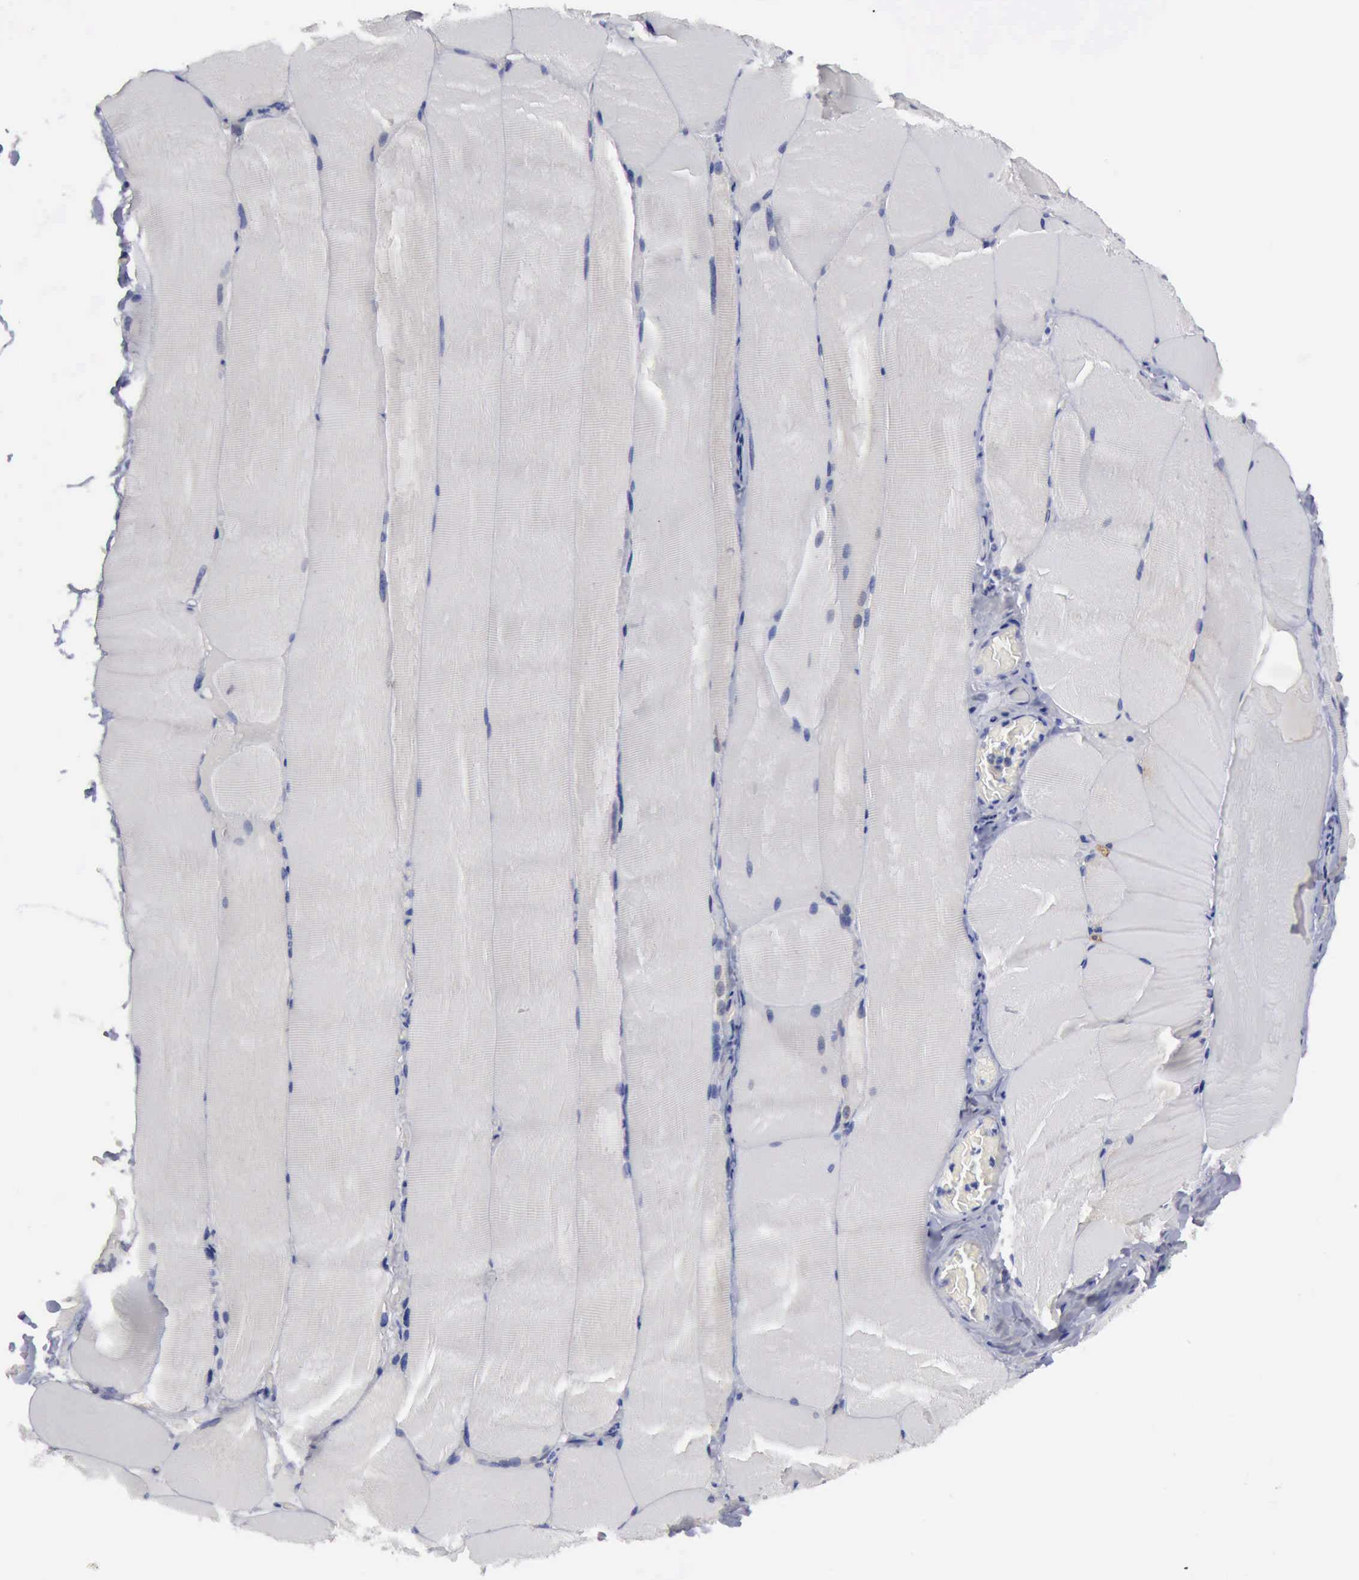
{"staining": {"intensity": "negative", "quantity": "none", "location": "none"}, "tissue": "skeletal muscle", "cell_type": "Myocytes", "image_type": "normal", "snomed": [{"axis": "morphology", "description": "Normal tissue, NOS"}, {"axis": "topography", "description": "Skeletal muscle"}], "caption": "Myocytes show no significant staining in benign skeletal muscle. The staining was performed using DAB to visualize the protein expression in brown, while the nuclei were stained in blue with hematoxylin (Magnification: 20x).", "gene": "TXLNG", "patient": {"sex": "male", "age": 71}}